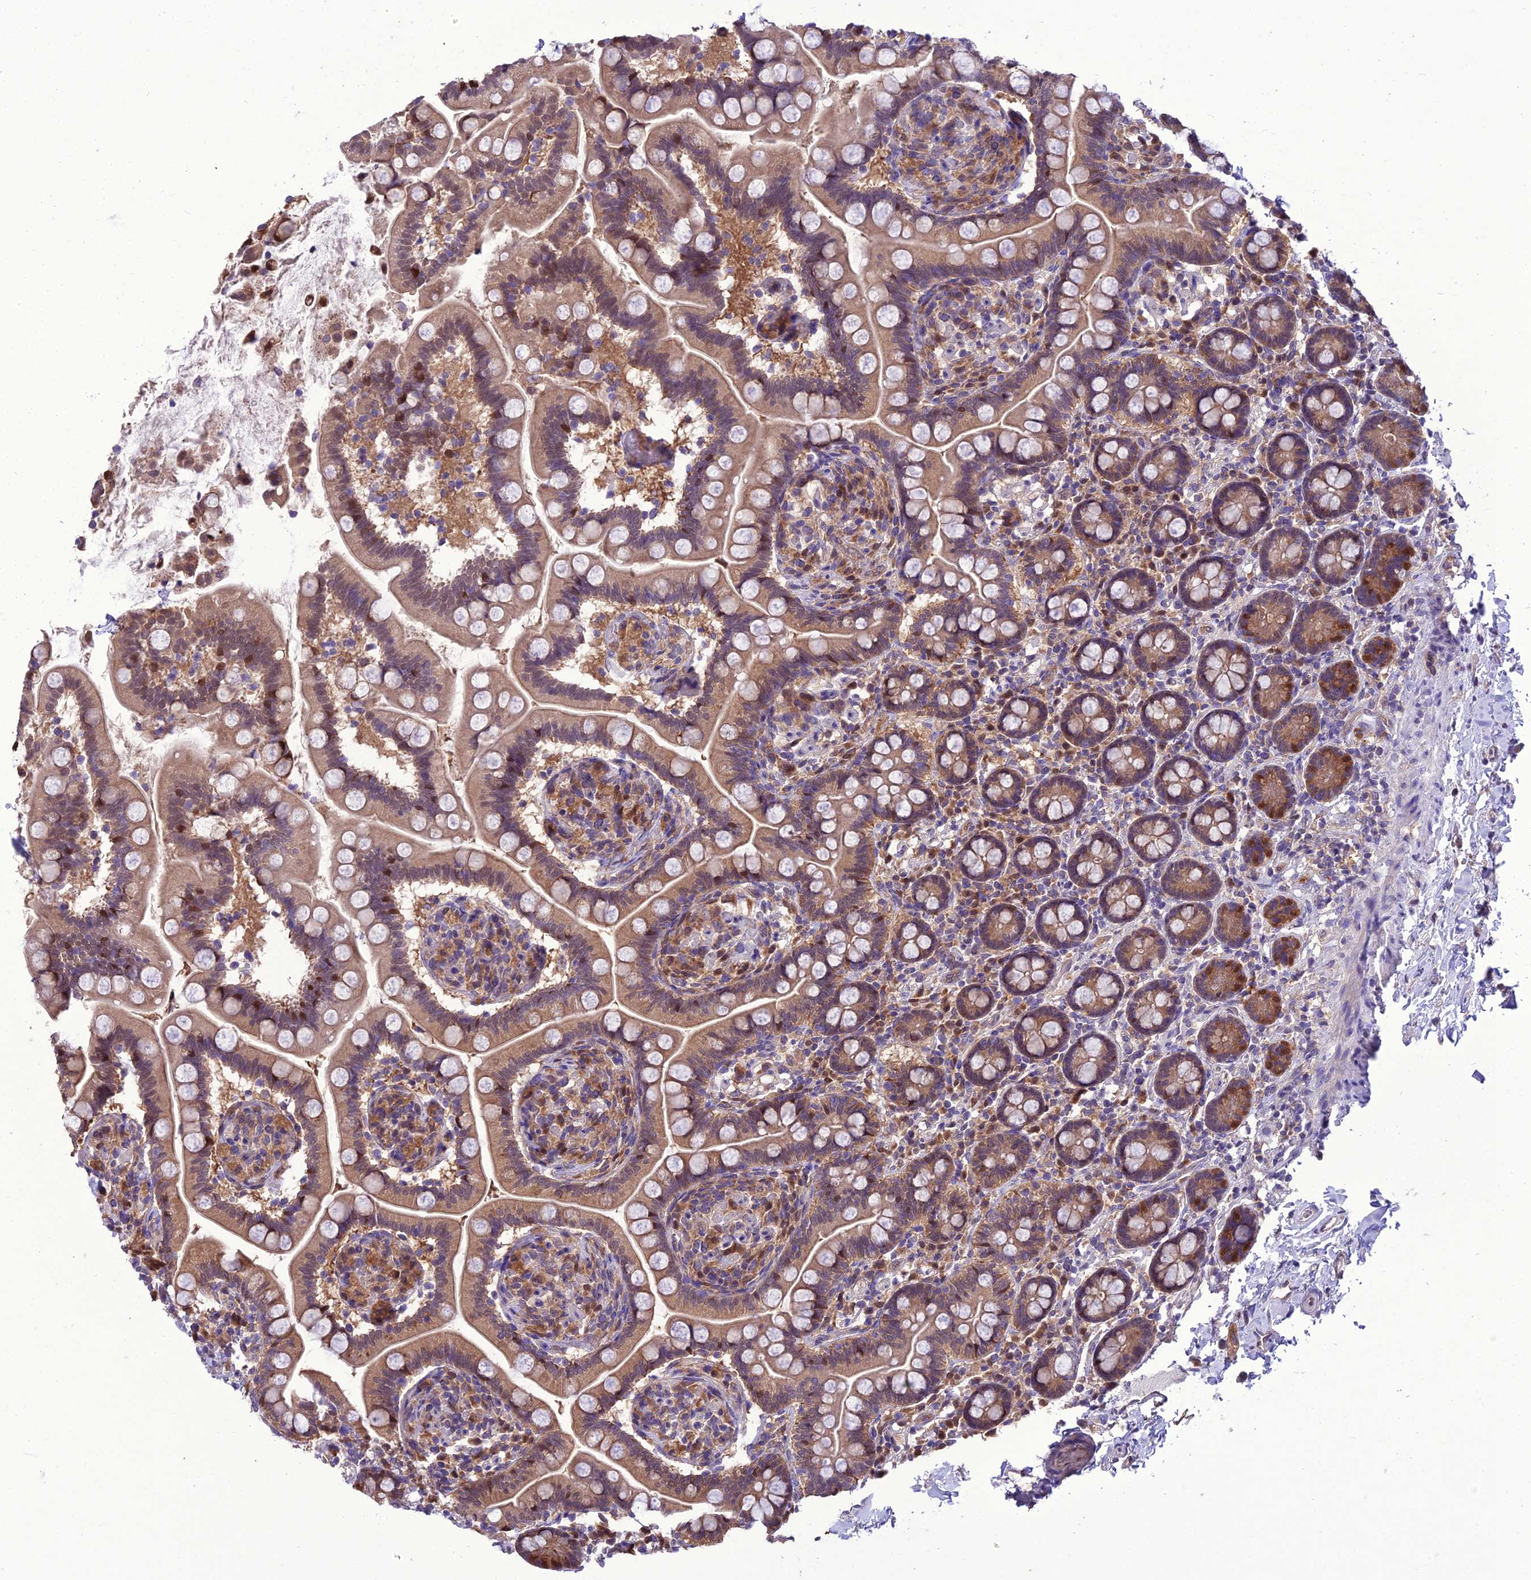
{"staining": {"intensity": "moderate", "quantity": "25%-75%", "location": "cytoplasmic/membranous,nuclear"}, "tissue": "small intestine", "cell_type": "Glandular cells", "image_type": "normal", "snomed": [{"axis": "morphology", "description": "Normal tissue, NOS"}, {"axis": "topography", "description": "Small intestine"}], "caption": "Glandular cells show moderate cytoplasmic/membranous,nuclear positivity in approximately 25%-75% of cells in normal small intestine. Nuclei are stained in blue.", "gene": "BORCS6", "patient": {"sex": "female", "age": 64}}